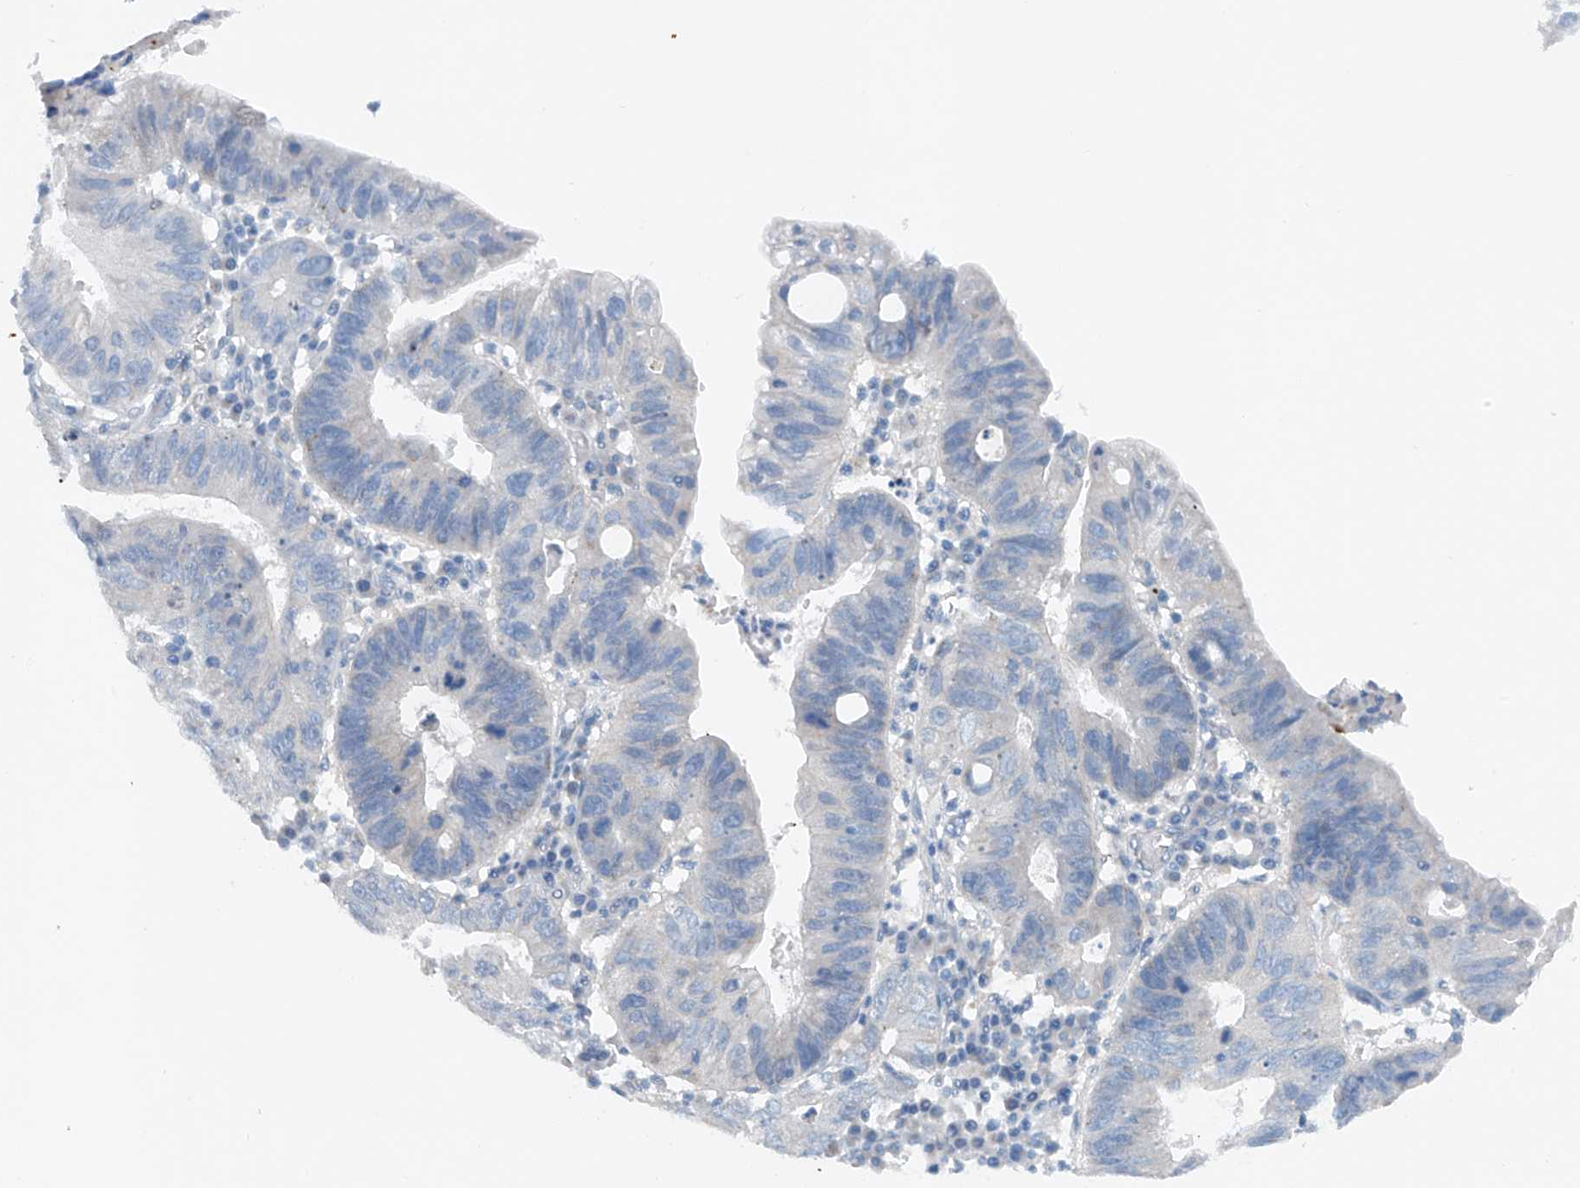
{"staining": {"intensity": "negative", "quantity": "none", "location": "none"}, "tissue": "stomach cancer", "cell_type": "Tumor cells", "image_type": "cancer", "snomed": [{"axis": "morphology", "description": "Adenocarcinoma, NOS"}, {"axis": "topography", "description": "Stomach"}], "caption": "An IHC histopathology image of stomach cancer is shown. There is no staining in tumor cells of stomach cancer.", "gene": "CEP85L", "patient": {"sex": "male", "age": 59}}